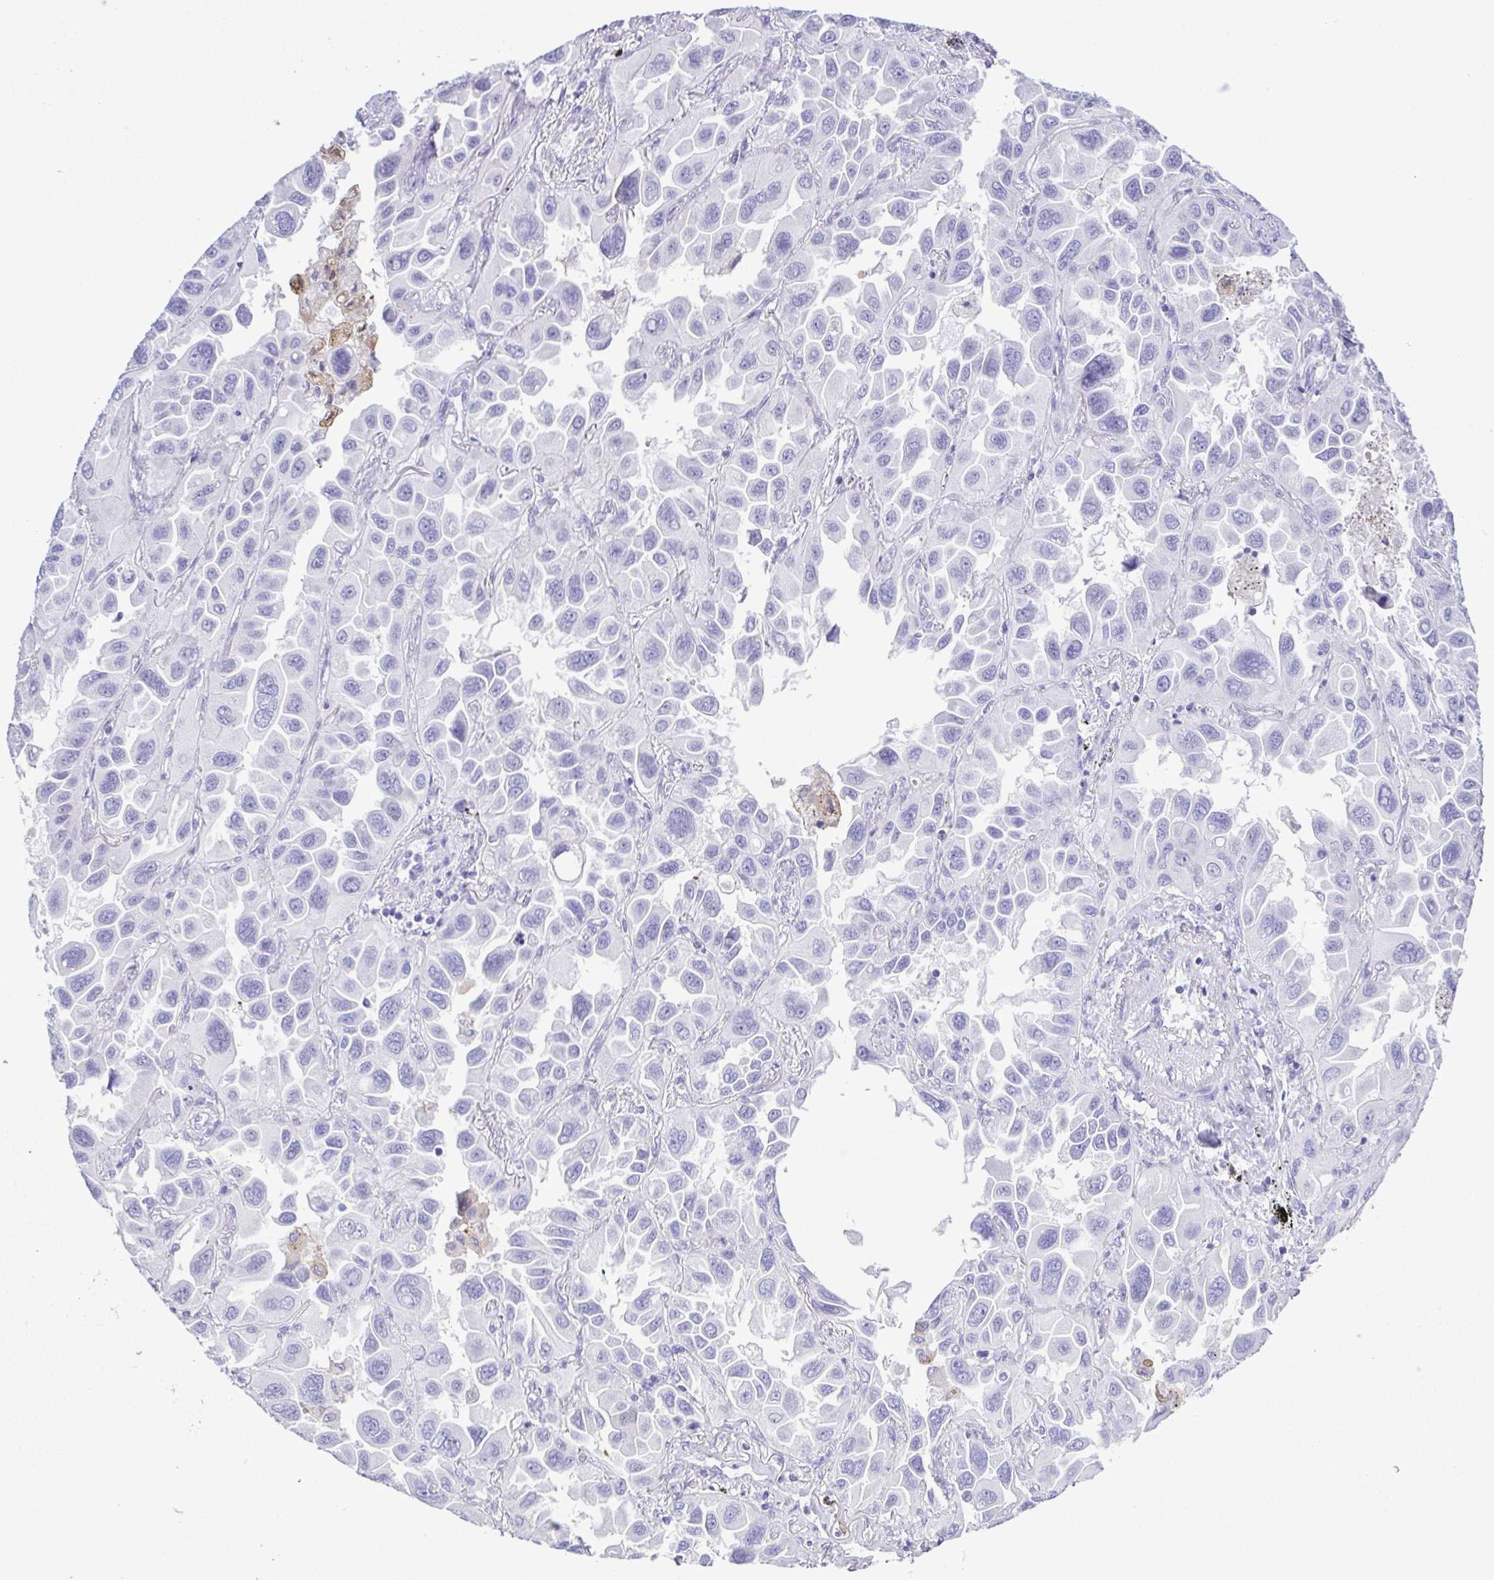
{"staining": {"intensity": "negative", "quantity": "none", "location": "none"}, "tissue": "lung cancer", "cell_type": "Tumor cells", "image_type": "cancer", "snomed": [{"axis": "morphology", "description": "Adenocarcinoma, NOS"}, {"axis": "topography", "description": "Lung"}], "caption": "Protein analysis of lung adenocarcinoma shows no significant staining in tumor cells.", "gene": "CYP17A1", "patient": {"sex": "male", "age": 64}}